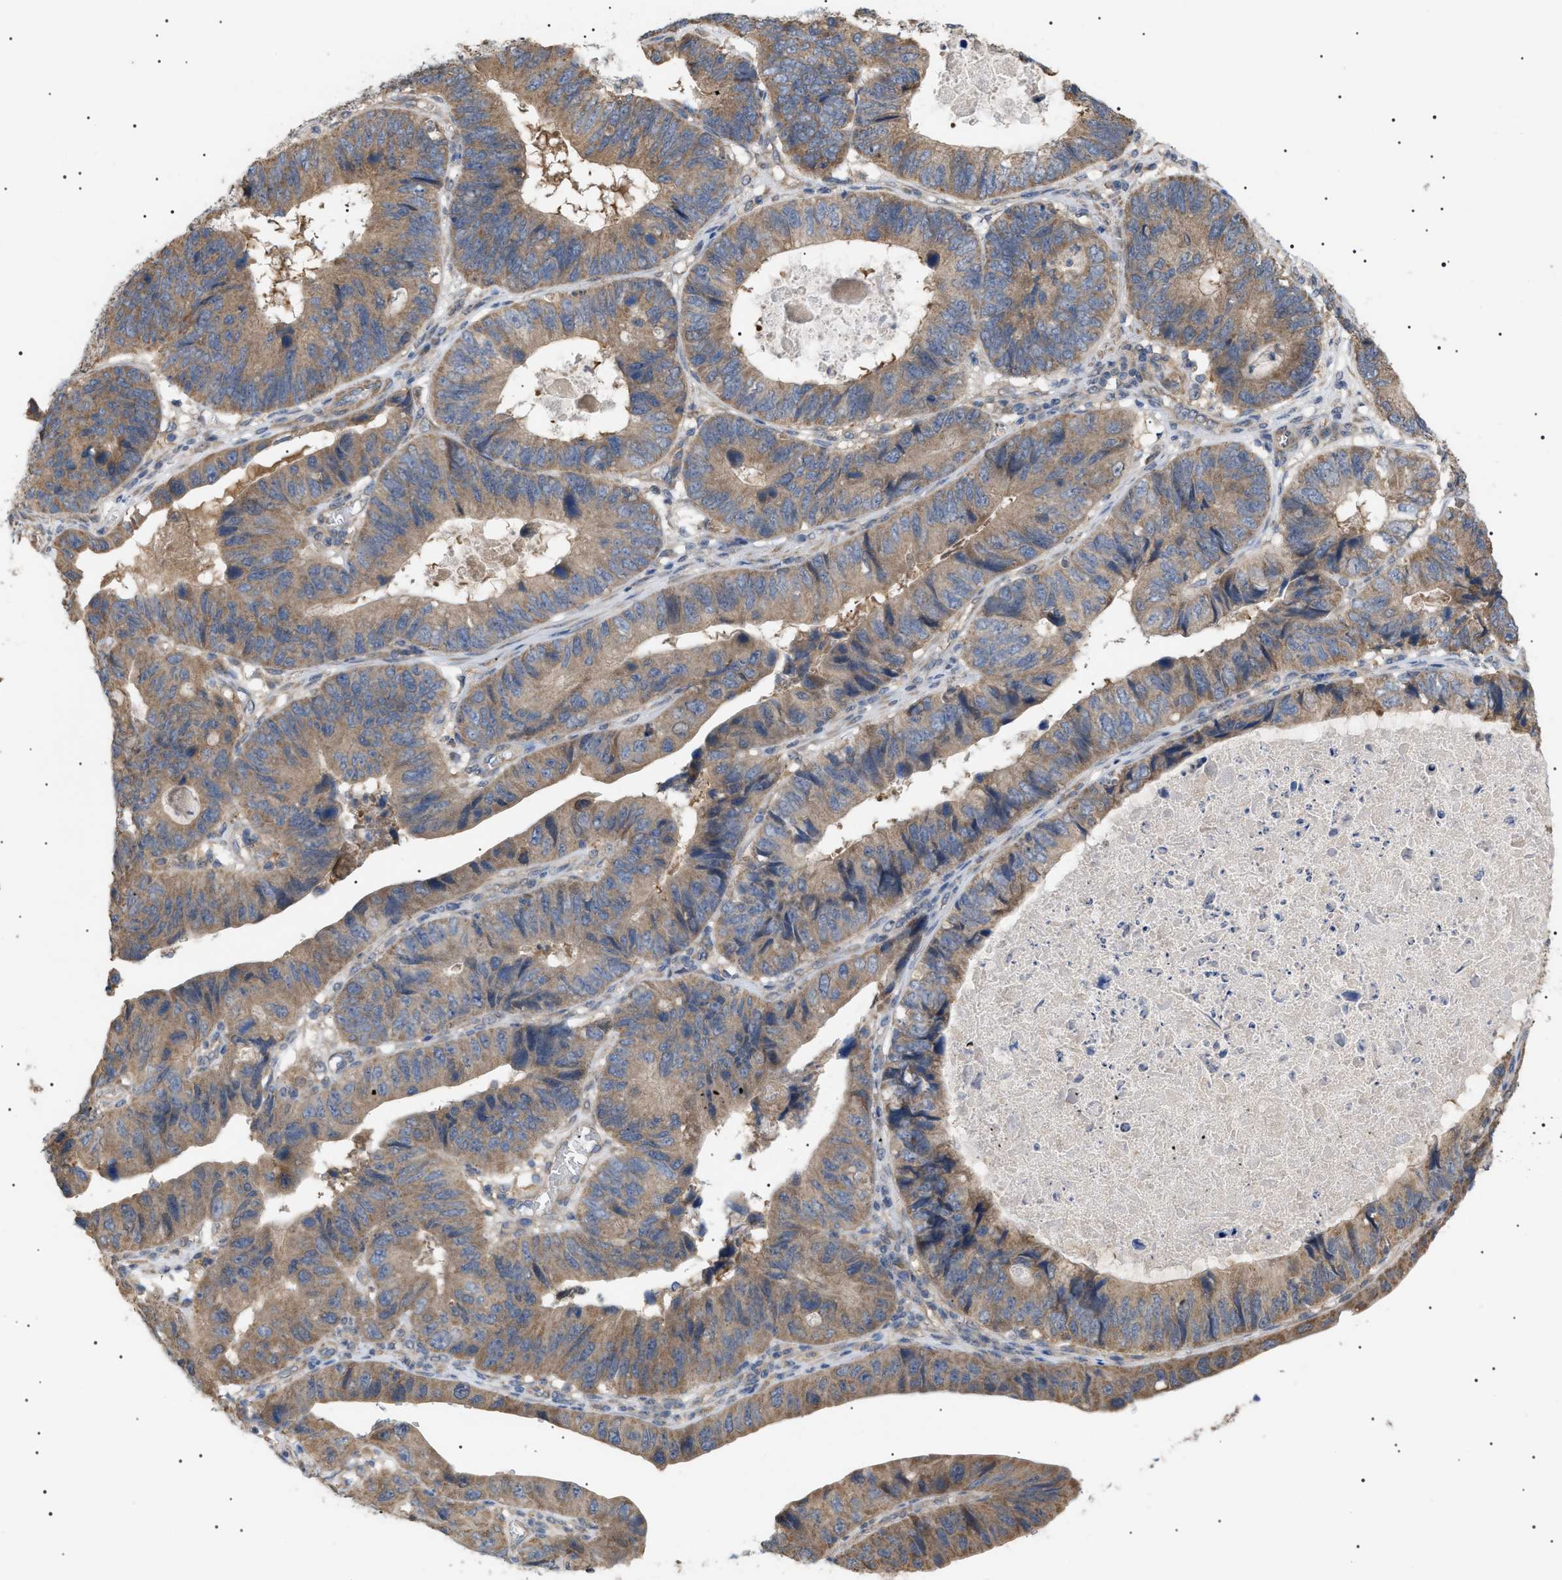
{"staining": {"intensity": "moderate", "quantity": ">75%", "location": "cytoplasmic/membranous"}, "tissue": "stomach cancer", "cell_type": "Tumor cells", "image_type": "cancer", "snomed": [{"axis": "morphology", "description": "Adenocarcinoma, NOS"}, {"axis": "topography", "description": "Stomach"}], "caption": "Brown immunohistochemical staining in human stomach cancer demonstrates moderate cytoplasmic/membranous positivity in approximately >75% of tumor cells.", "gene": "IRS2", "patient": {"sex": "male", "age": 59}}